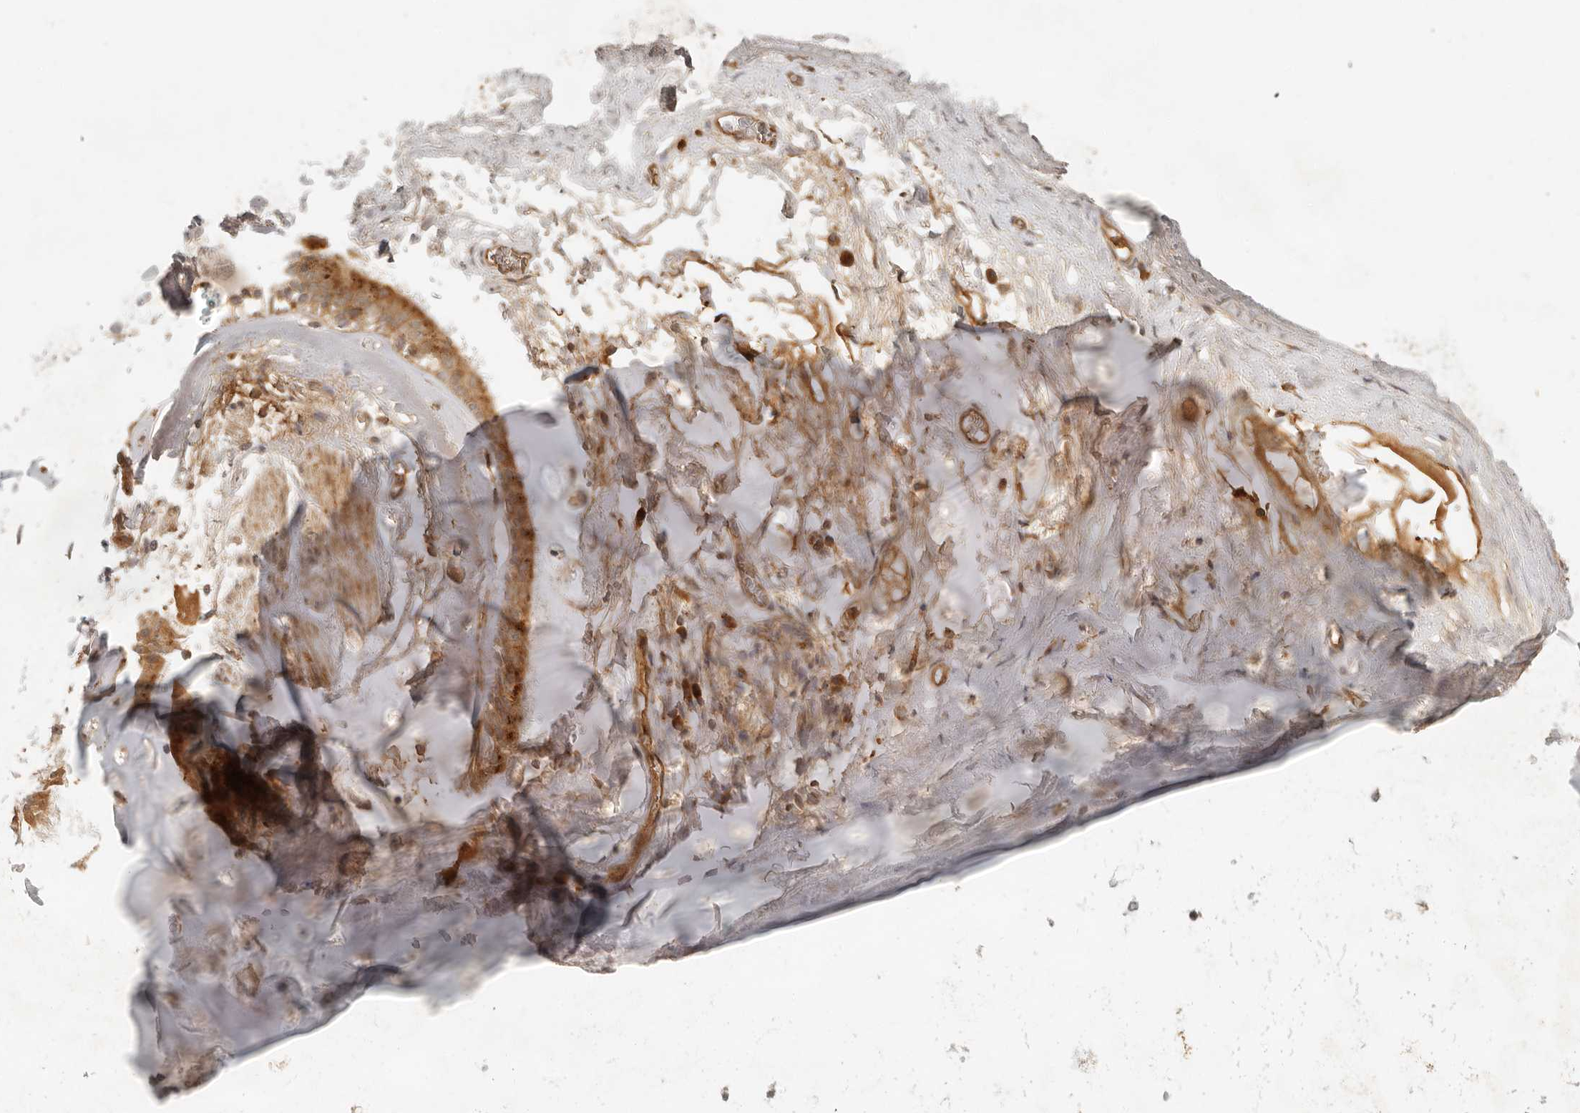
{"staining": {"intensity": "moderate", "quantity": "25%-75%", "location": "cytoplasmic/membranous"}, "tissue": "adipose tissue", "cell_type": "Adipocytes", "image_type": "normal", "snomed": [{"axis": "morphology", "description": "Normal tissue, NOS"}, {"axis": "topography", "description": "Cartilage tissue"}], "caption": "An IHC micrograph of normal tissue is shown. Protein staining in brown shows moderate cytoplasmic/membranous positivity in adipose tissue within adipocytes.", "gene": "ANKRD61", "patient": {"sex": "female", "age": 63}}